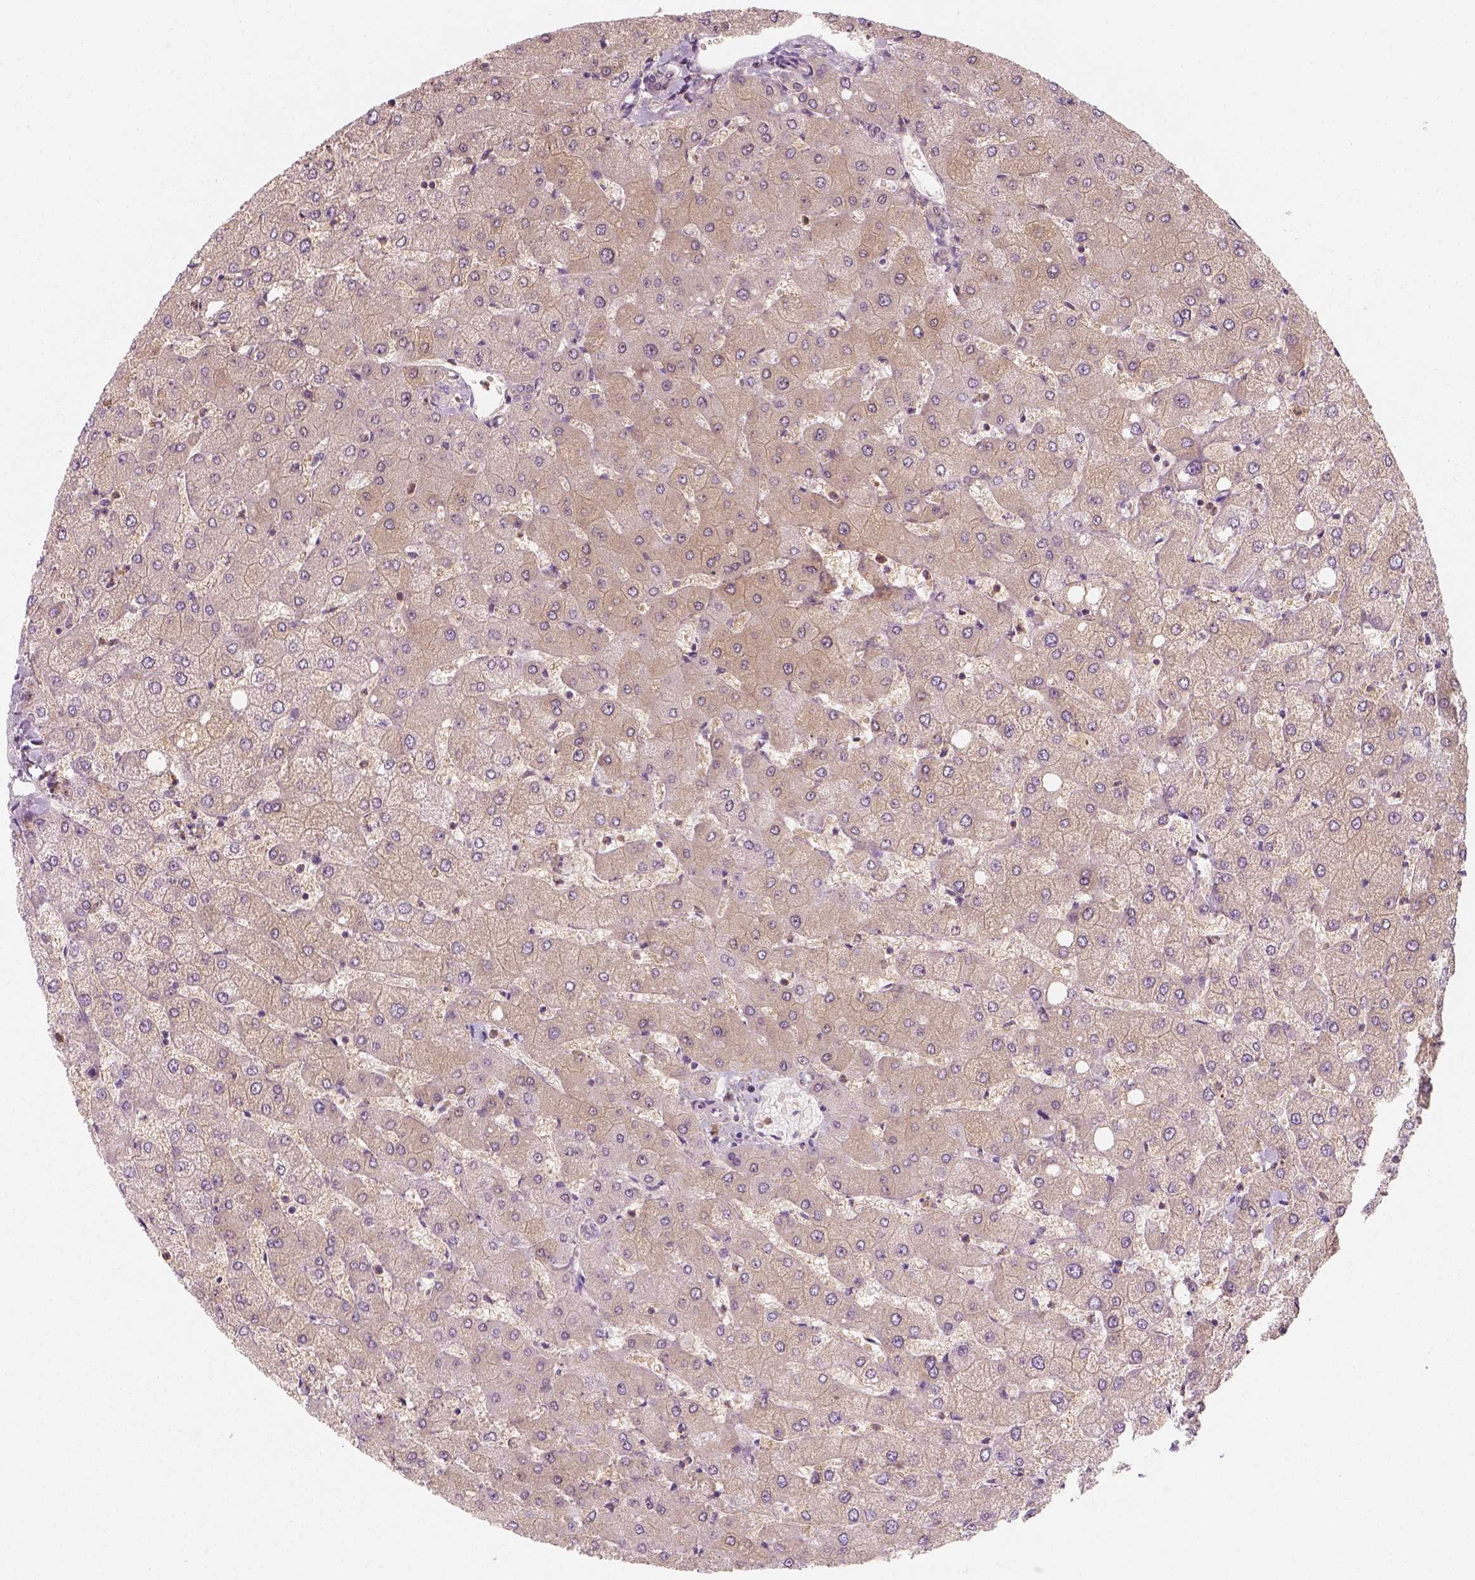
{"staining": {"intensity": "negative", "quantity": "none", "location": "none"}, "tissue": "liver", "cell_type": "Cholangiocytes", "image_type": "normal", "snomed": [{"axis": "morphology", "description": "Normal tissue, NOS"}, {"axis": "topography", "description": "Liver"}], "caption": "The micrograph shows no staining of cholangiocytes in unremarkable liver. Brightfield microscopy of immunohistochemistry (IHC) stained with DAB (3,3'-diaminobenzidine) (brown) and hematoxylin (blue), captured at high magnification.", "gene": "SQSTM1", "patient": {"sex": "female", "age": 54}}